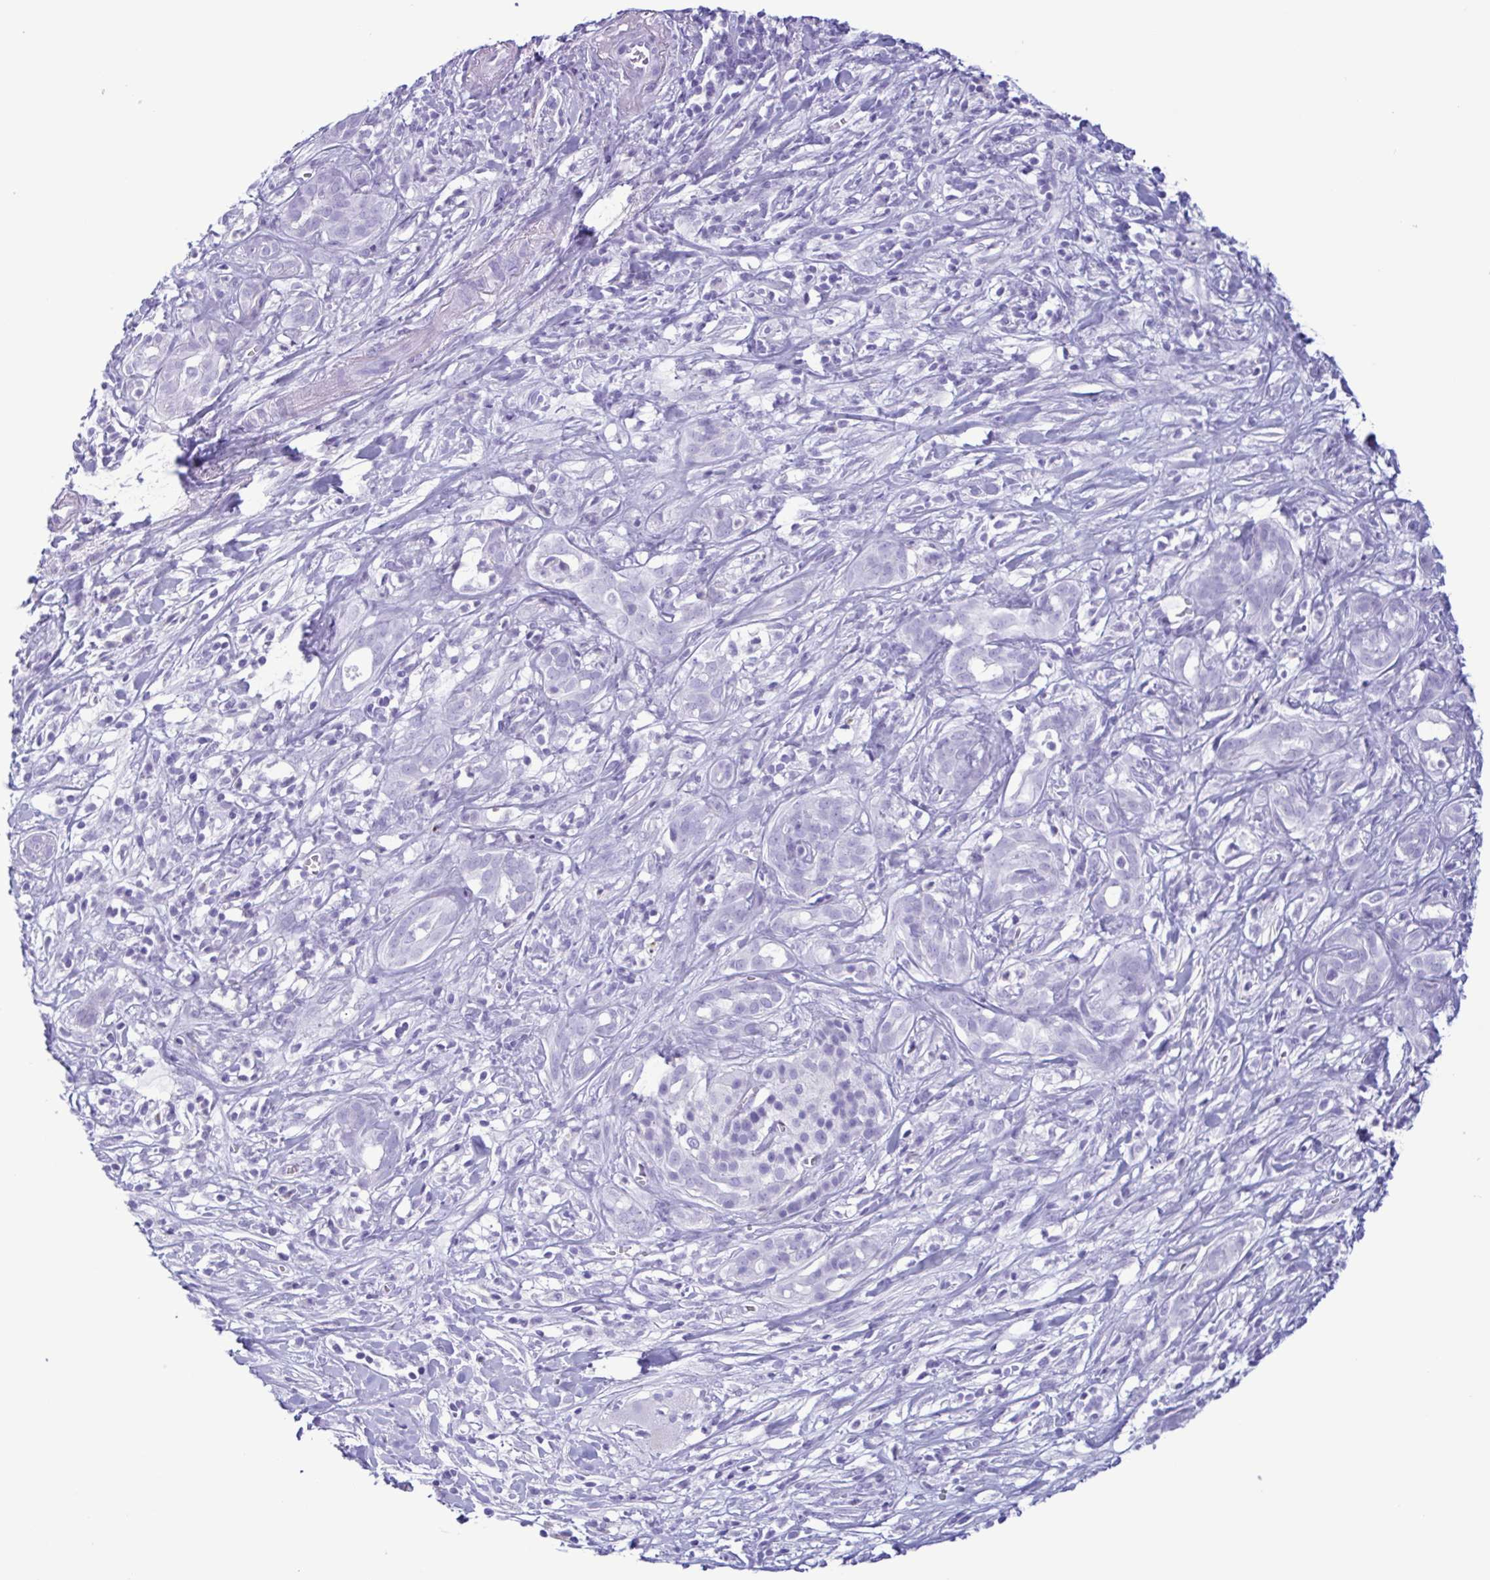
{"staining": {"intensity": "negative", "quantity": "none", "location": "none"}, "tissue": "pancreatic cancer", "cell_type": "Tumor cells", "image_type": "cancer", "snomed": [{"axis": "morphology", "description": "Adenocarcinoma, NOS"}, {"axis": "topography", "description": "Pancreas"}], "caption": "Immunohistochemistry image of pancreatic cancer (adenocarcinoma) stained for a protein (brown), which reveals no expression in tumor cells.", "gene": "LTF", "patient": {"sex": "male", "age": 61}}